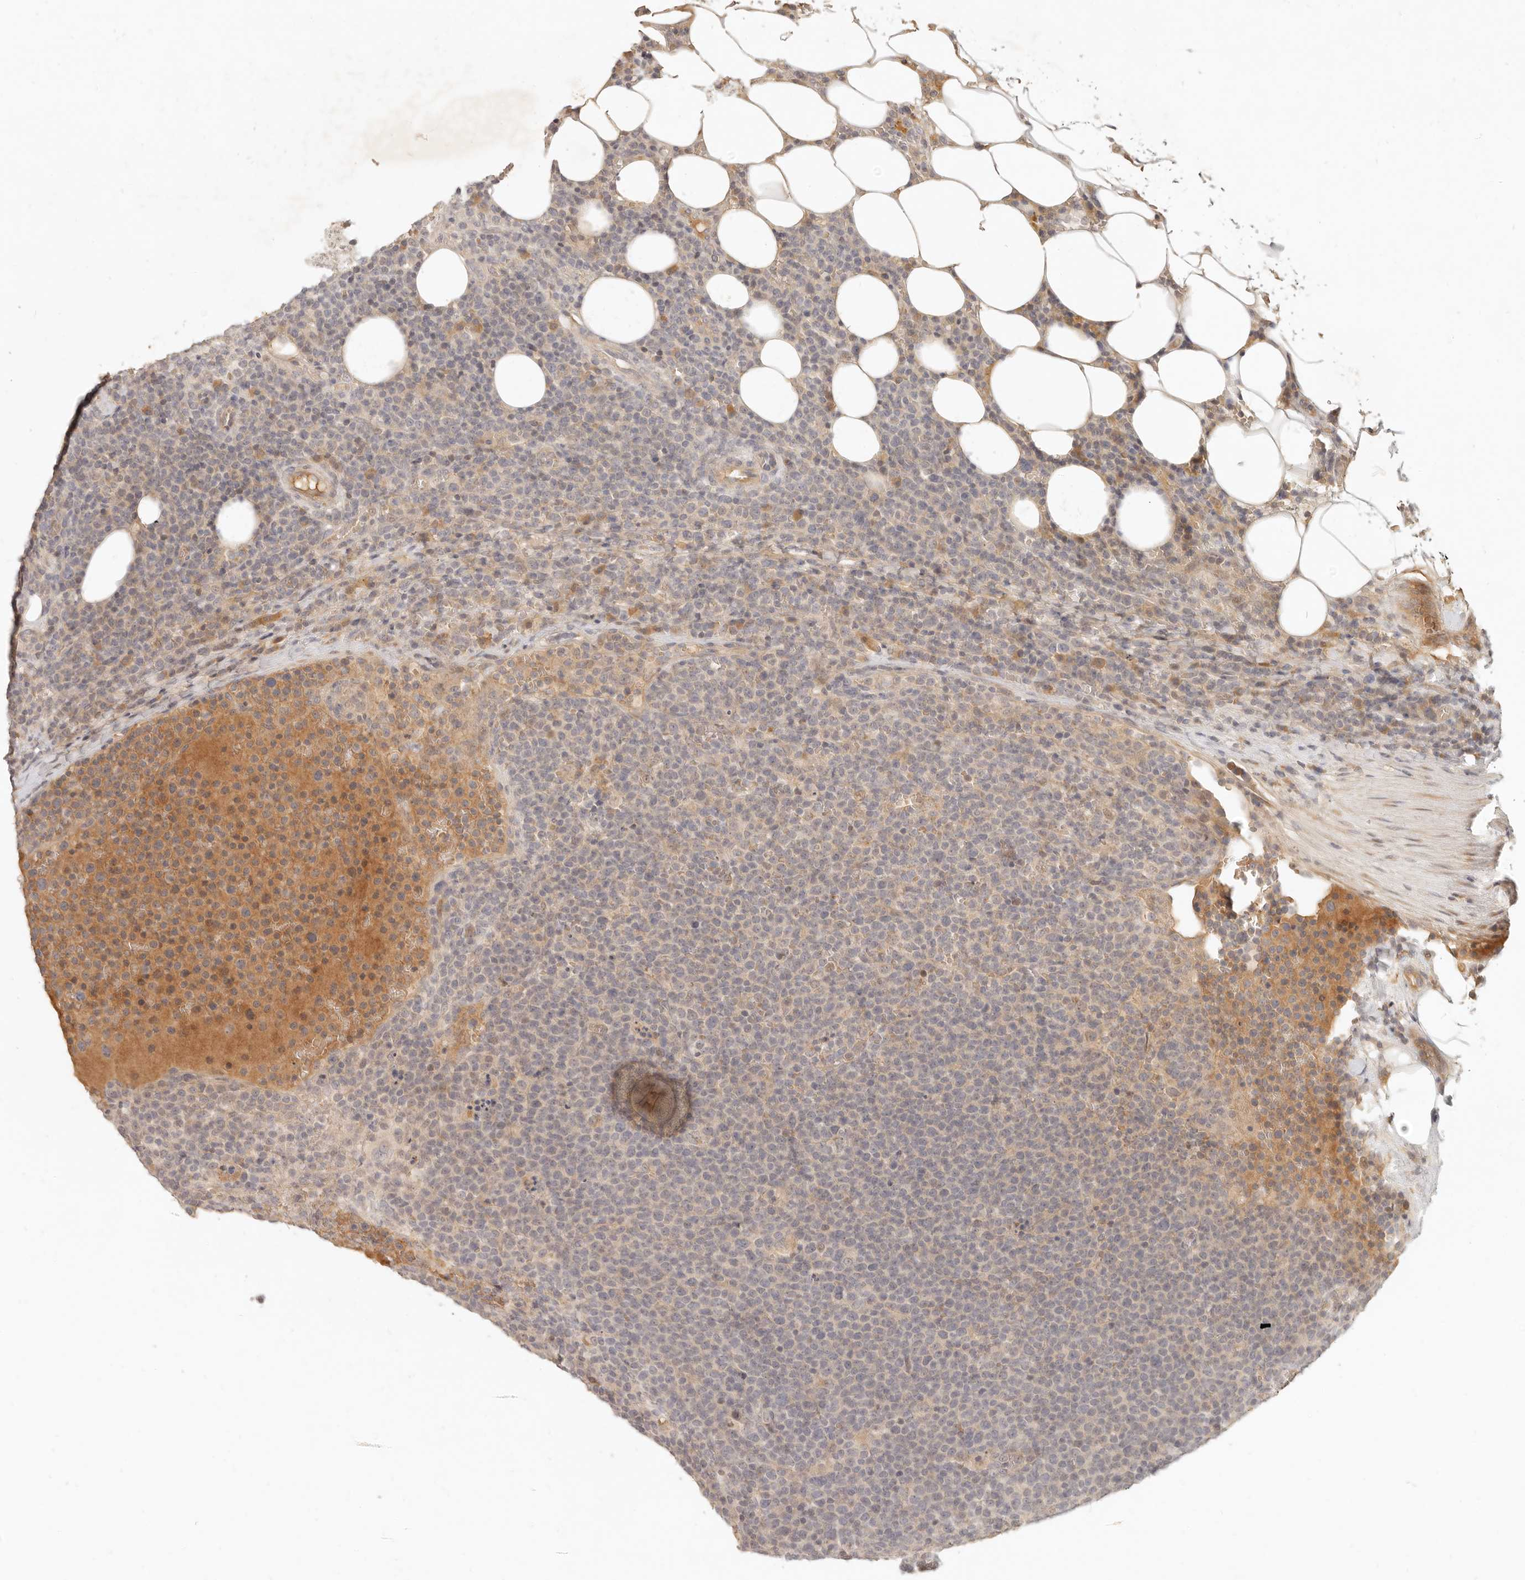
{"staining": {"intensity": "negative", "quantity": "none", "location": "none"}, "tissue": "lymphoma", "cell_type": "Tumor cells", "image_type": "cancer", "snomed": [{"axis": "morphology", "description": "Malignant lymphoma, non-Hodgkin's type, High grade"}, {"axis": "topography", "description": "Lymph node"}], "caption": "A high-resolution image shows immunohistochemistry (IHC) staining of lymphoma, which demonstrates no significant expression in tumor cells.", "gene": "UBXN11", "patient": {"sex": "male", "age": 61}}